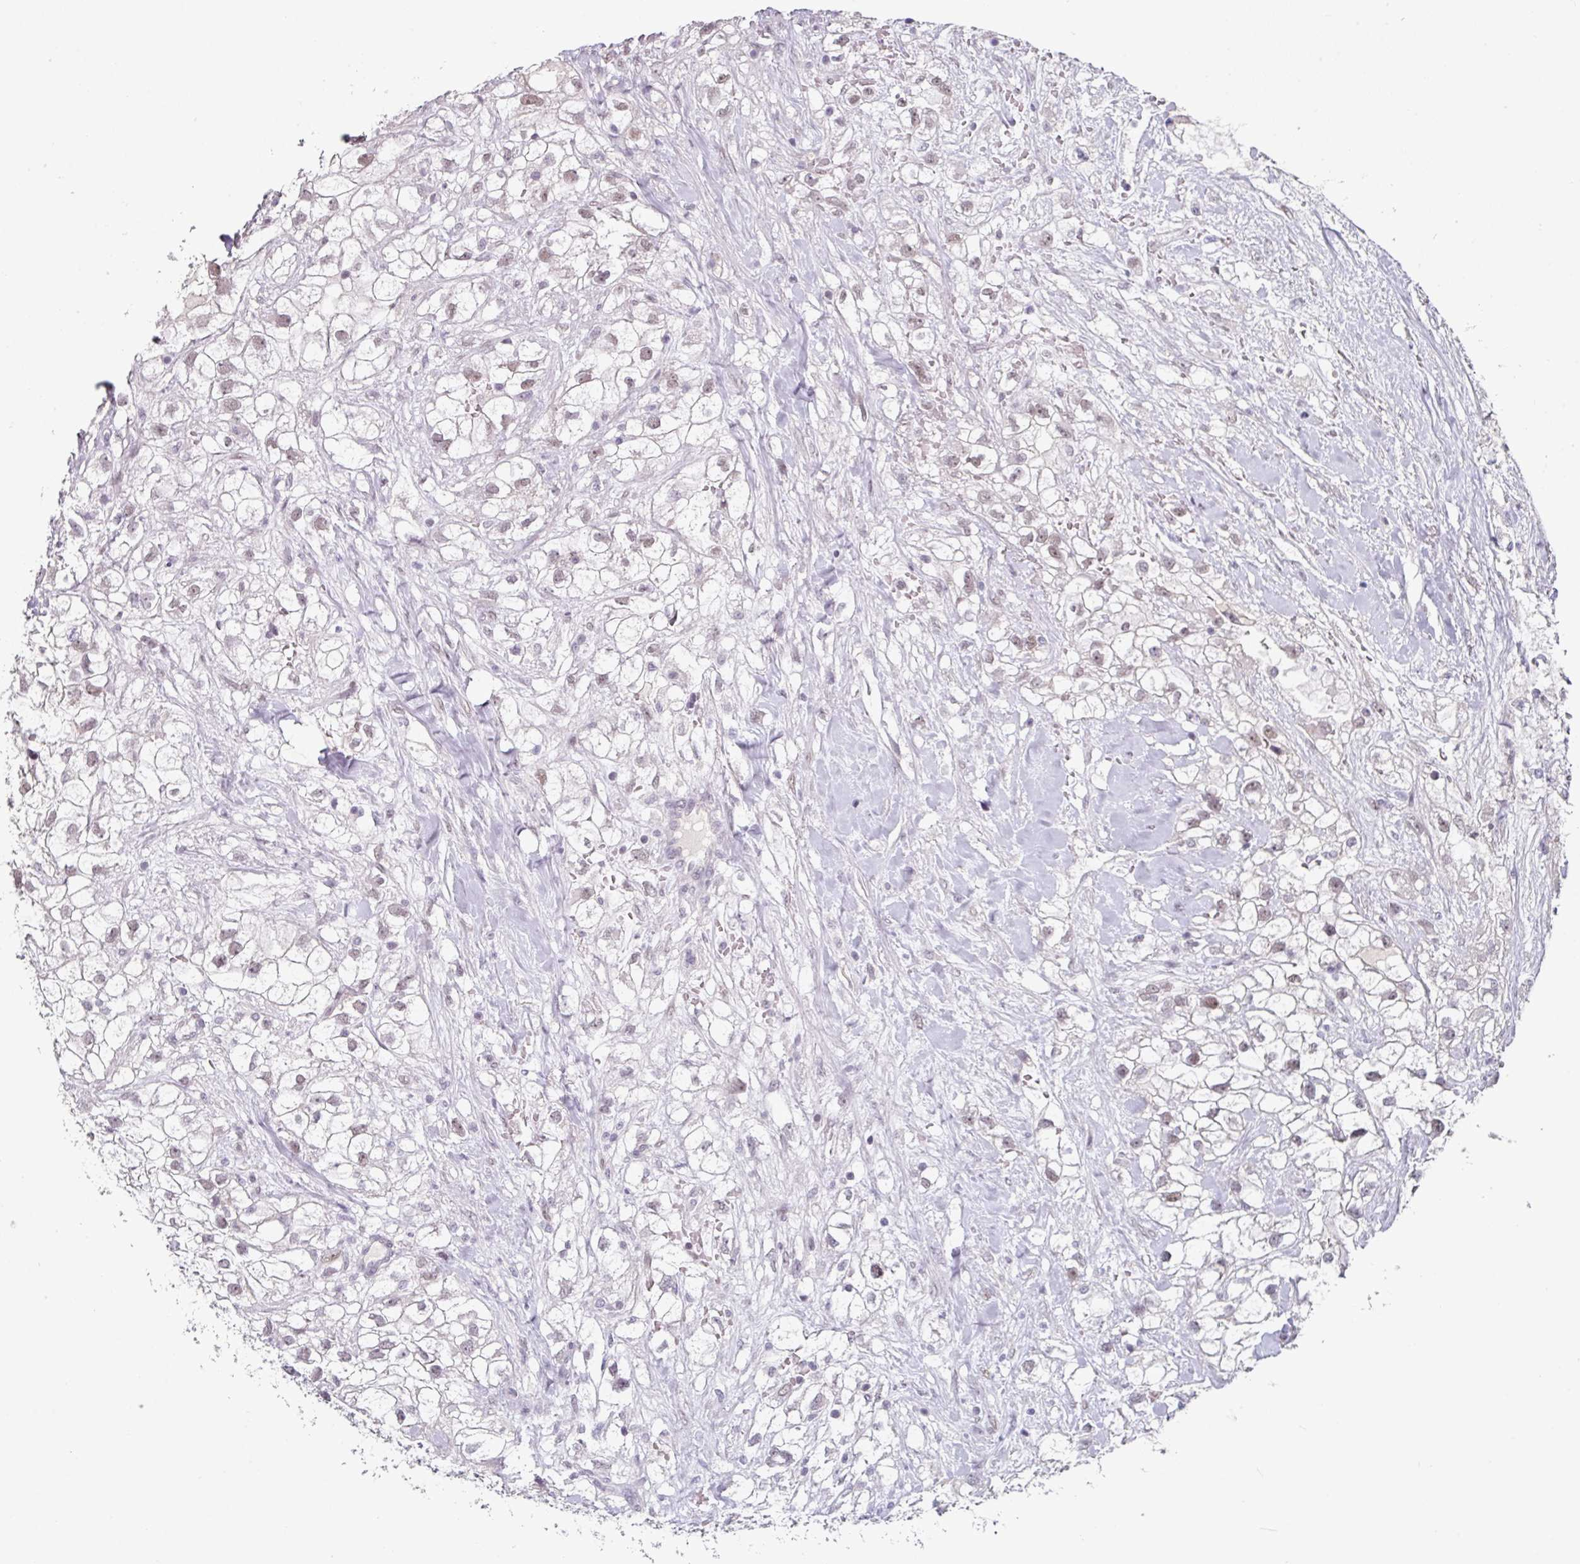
{"staining": {"intensity": "weak", "quantity": ">75%", "location": "nuclear"}, "tissue": "renal cancer", "cell_type": "Tumor cells", "image_type": "cancer", "snomed": [{"axis": "morphology", "description": "Adenocarcinoma, NOS"}, {"axis": "topography", "description": "Kidney"}], "caption": "Approximately >75% of tumor cells in renal cancer (adenocarcinoma) reveal weak nuclear protein expression as visualized by brown immunohistochemical staining.", "gene": "ELK1", "patient": {"sex": "male", "age": 59}}